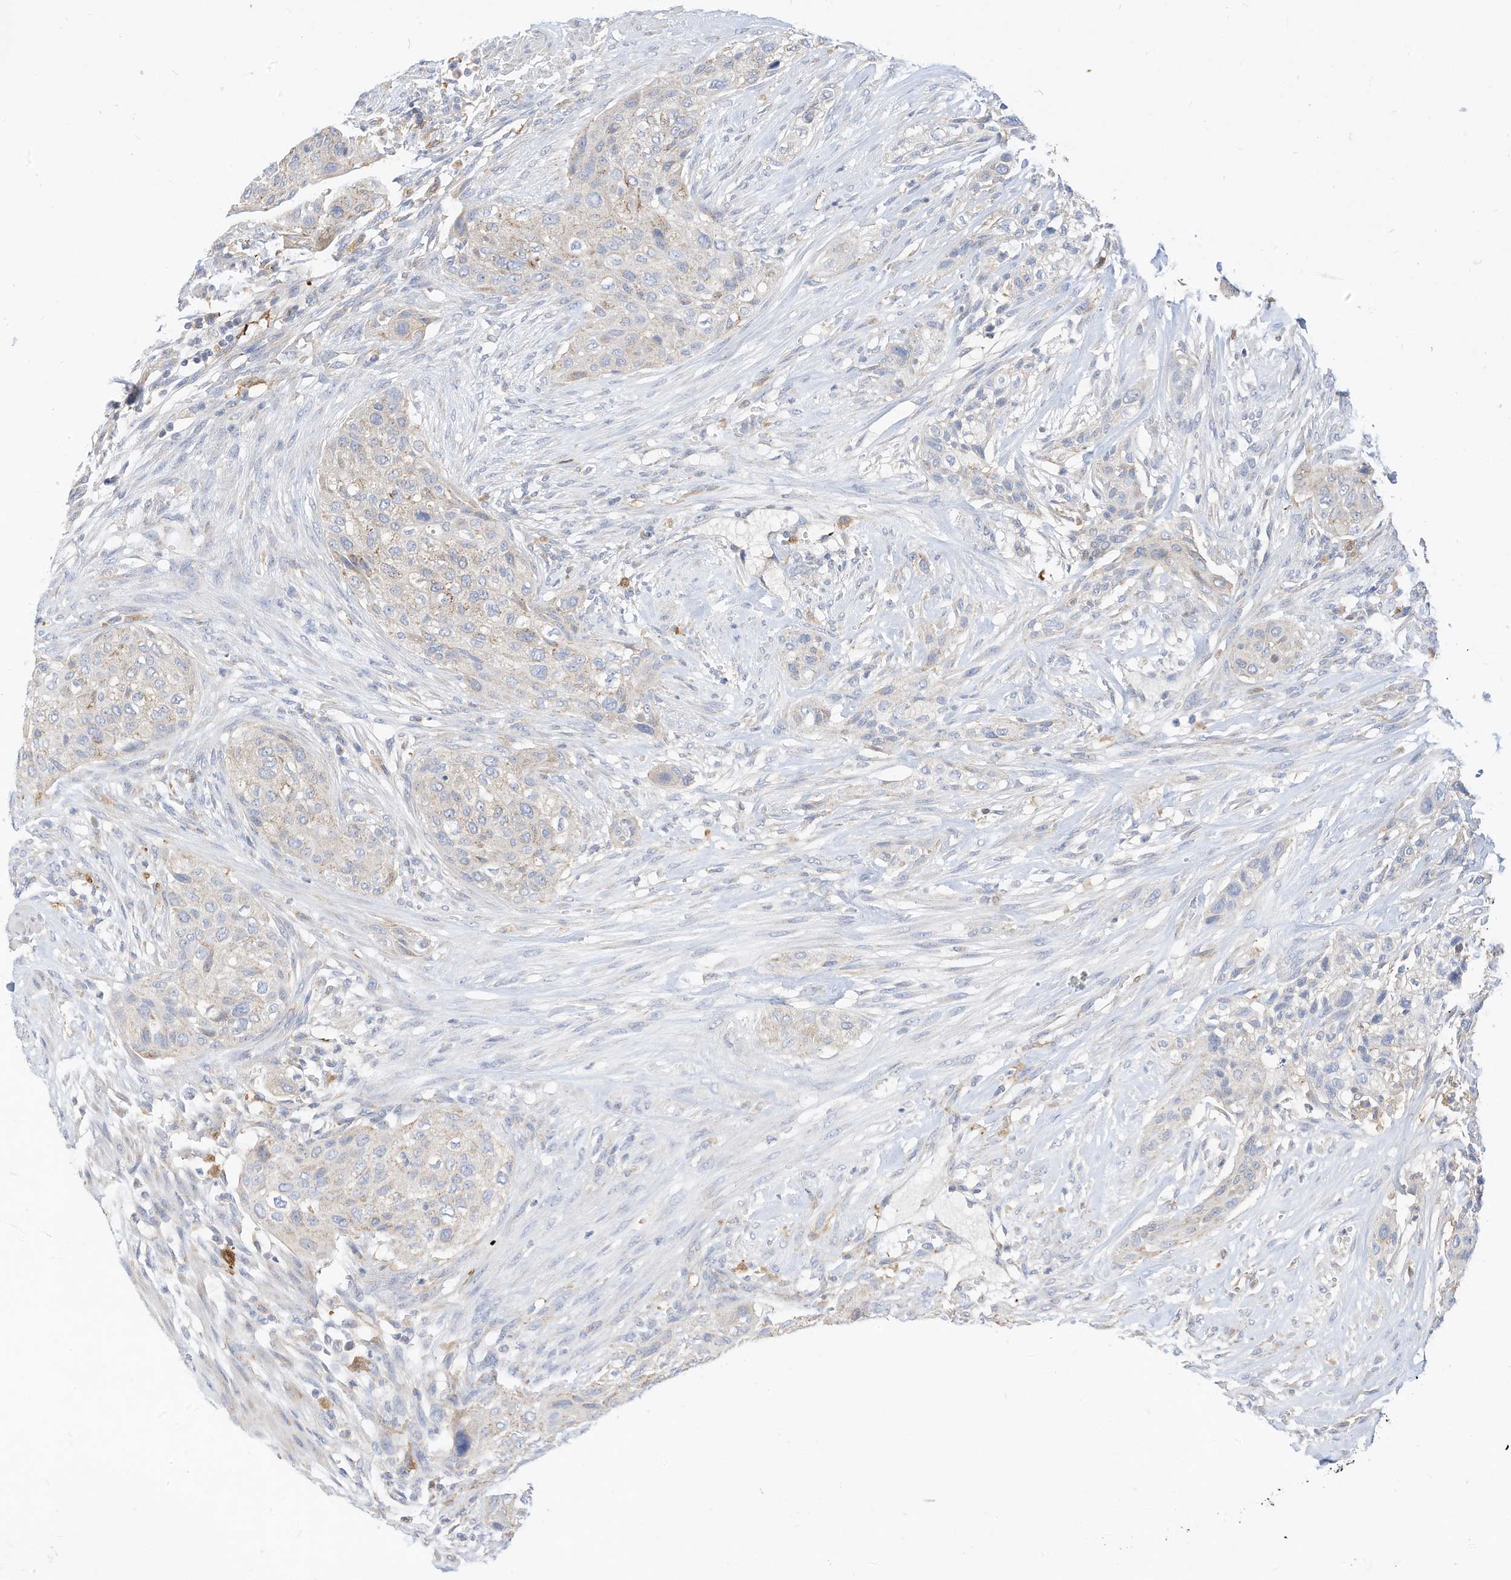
{"staining": {"intensity": "negative", "quantity": "none", "location": "none"}, "tissue": "urothelial cancer", "cell_type": "Tumor cells", "image_type": "cancer", "snomed": [{"axis": "morphology", "description": "Urothelial carcinoma, High grade"}, {"axis": "topography", "description": "Urinary bladder"}], "caption": "Urothelial cancer was stained to show a protein in brown. There is no significant positivity in tumor cells.", "gene": "RHOH", "patient": {"sex": "male", "age": 35}}